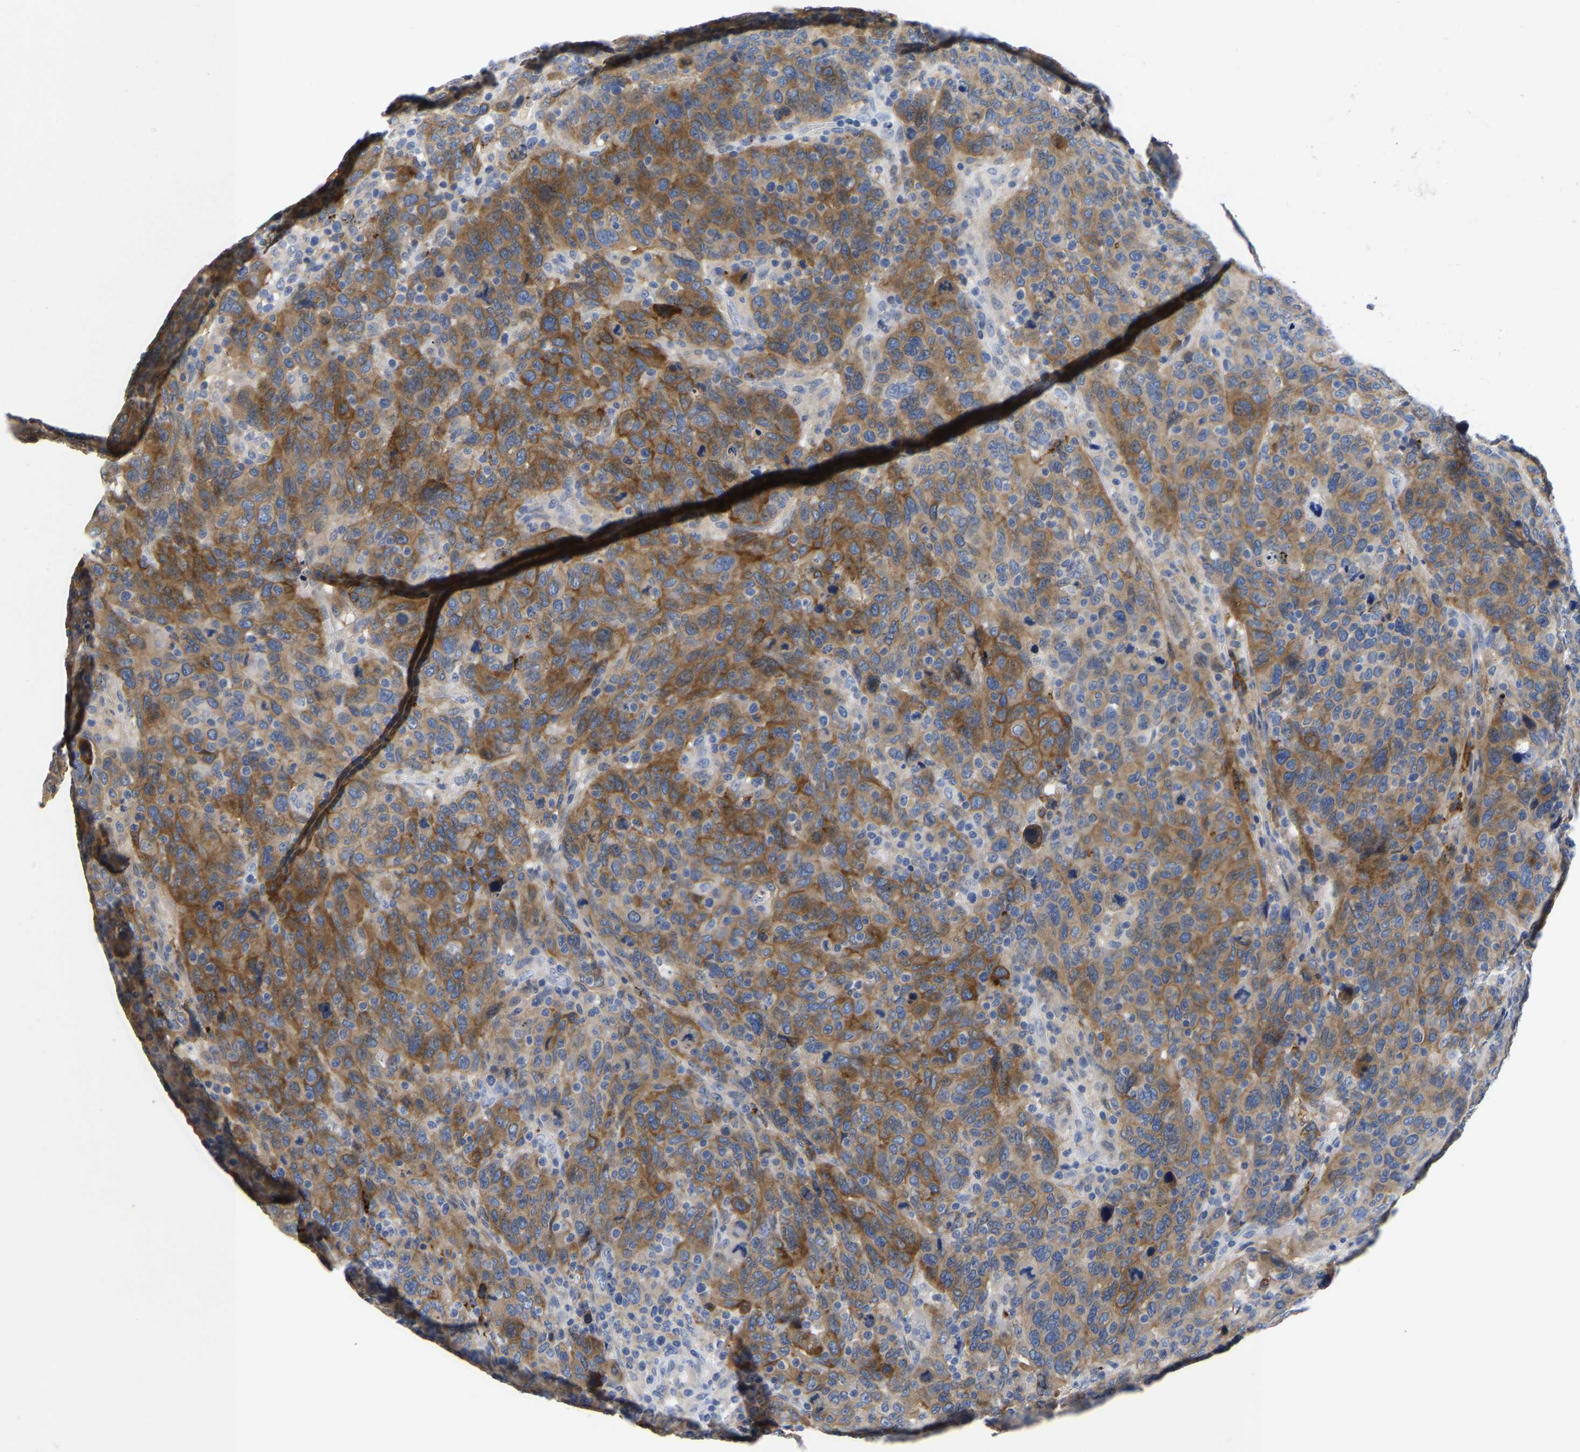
{"staining": {"intensity": "moderate", "quantity": ">75%", "location": "cytoplasmic/membranous"}, "tissue": "breast cancer", "cell_type": "Tumor cells", "image_type": "cancer", "snomed": [{"axis": "morphology", "description": "Duct carcinoma"}, {"axis": "topography", "description": "Breast"}], "caption": "An image of breast infiltrating ductal carcinoma stained for a protein demonstrates moderate cytoplasmic/membranous brown staining in tumor cells. The staining is performed using DAB (3,3'-diaminobenzidine) brown chromogen to label protein expression. The nuclei are counter-stained blue using hematoxylin.", "gene": "FGF18", "patient": {"sex": "female", "age": 37}}